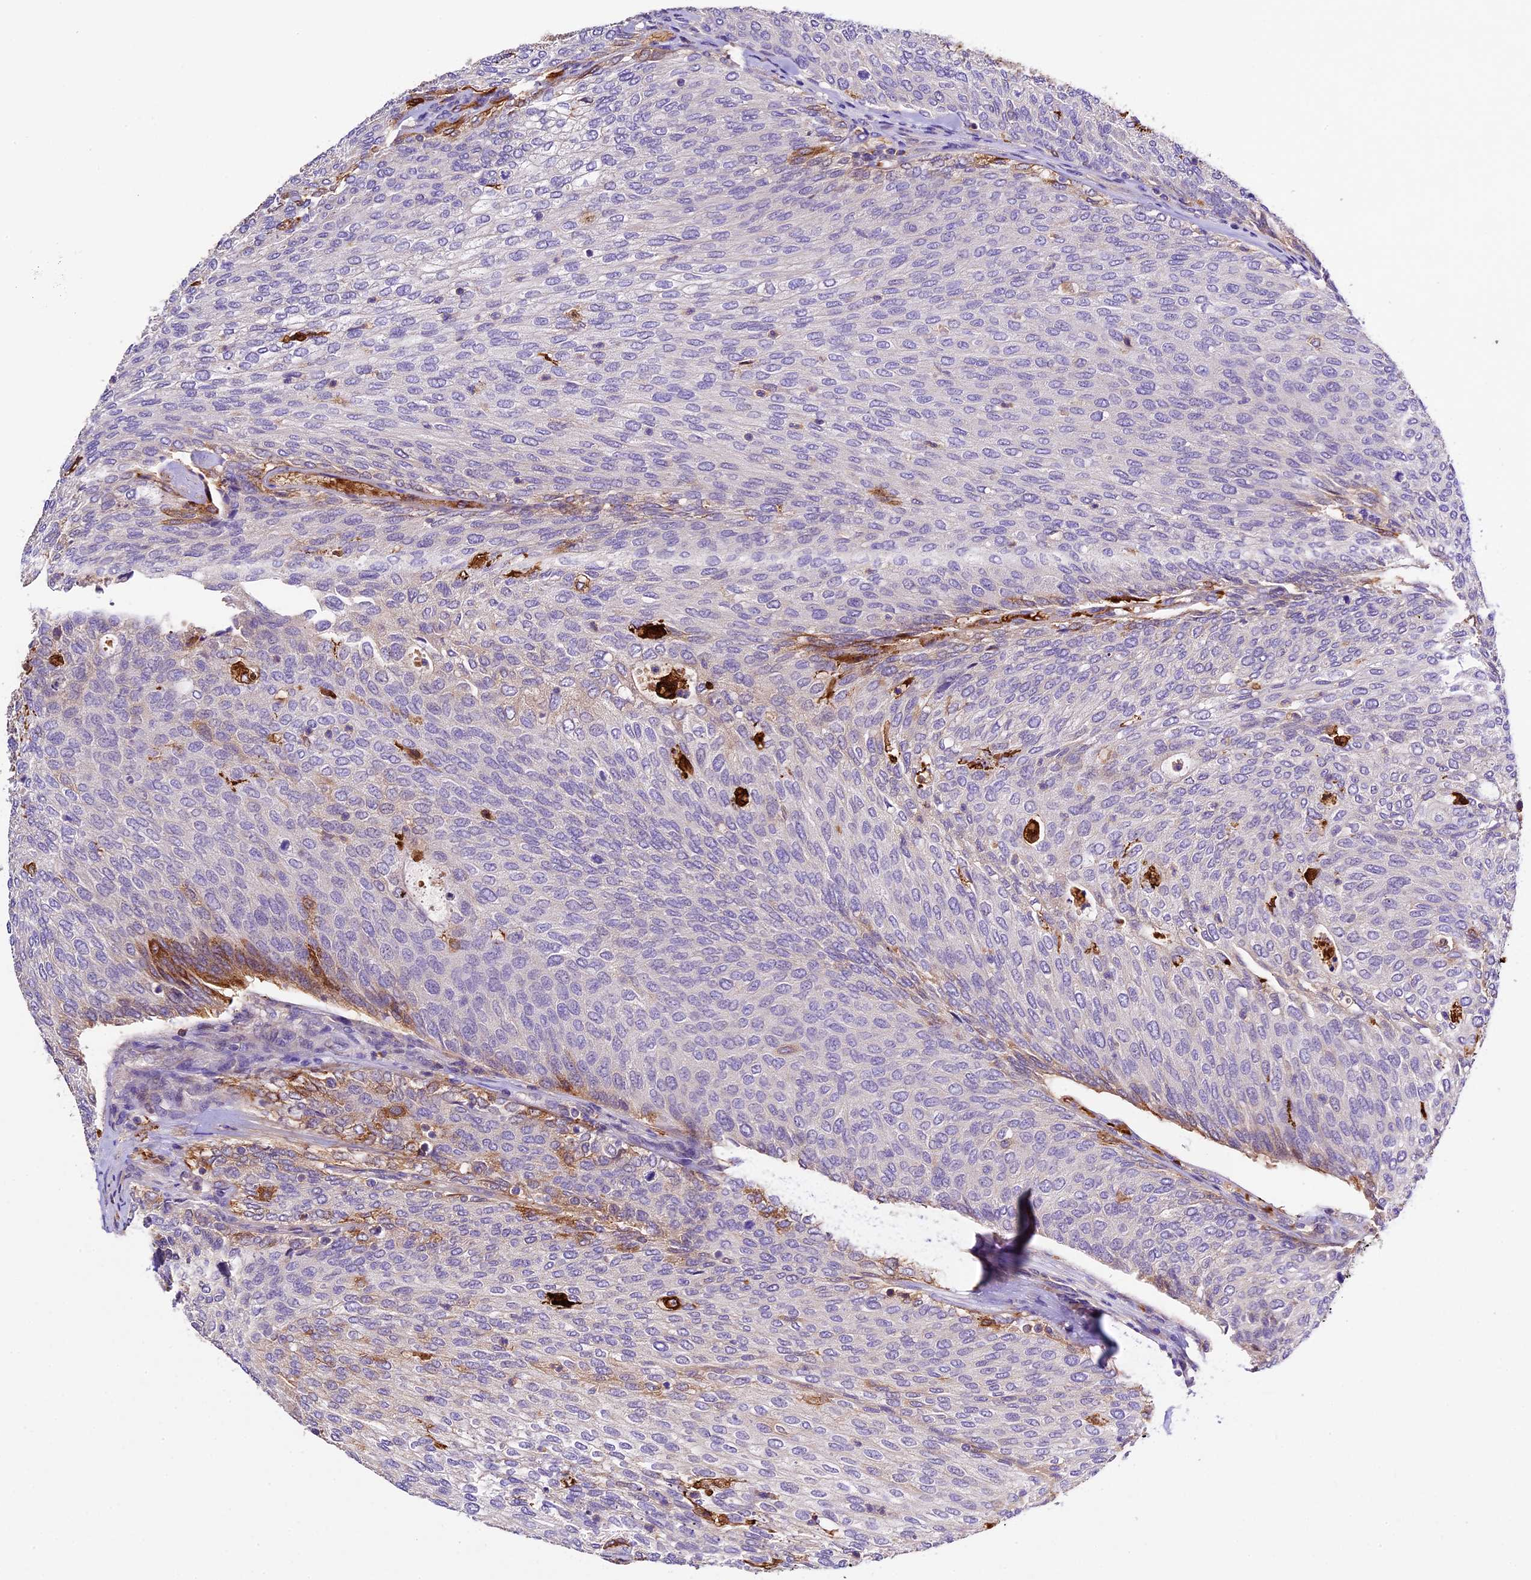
{"staining": {"intensity": "moderate", "quantity": "<25%", "location": "cytoplasmic/membranous"}, "tissue": "urothelial cancer", "cell_type": "Tumor cells", "image_type": "cancer", "snomed": [{"axis": "morphology", "description": "Urothelial carcinoma, Low grade"}, {"axis": "topography", "description": "Urinary bladder"}], "caption": "Protein positivity by immunohistochemistry (IHC) reveals moderate cytoplasmic/membranous expression in about <25% of tumor cells in urothelial cancer. (DAB = brown stain, brightfield microscopy at high magnification).", "gene": "CILP2", "patient": {"sex": "female", "age": 79}}